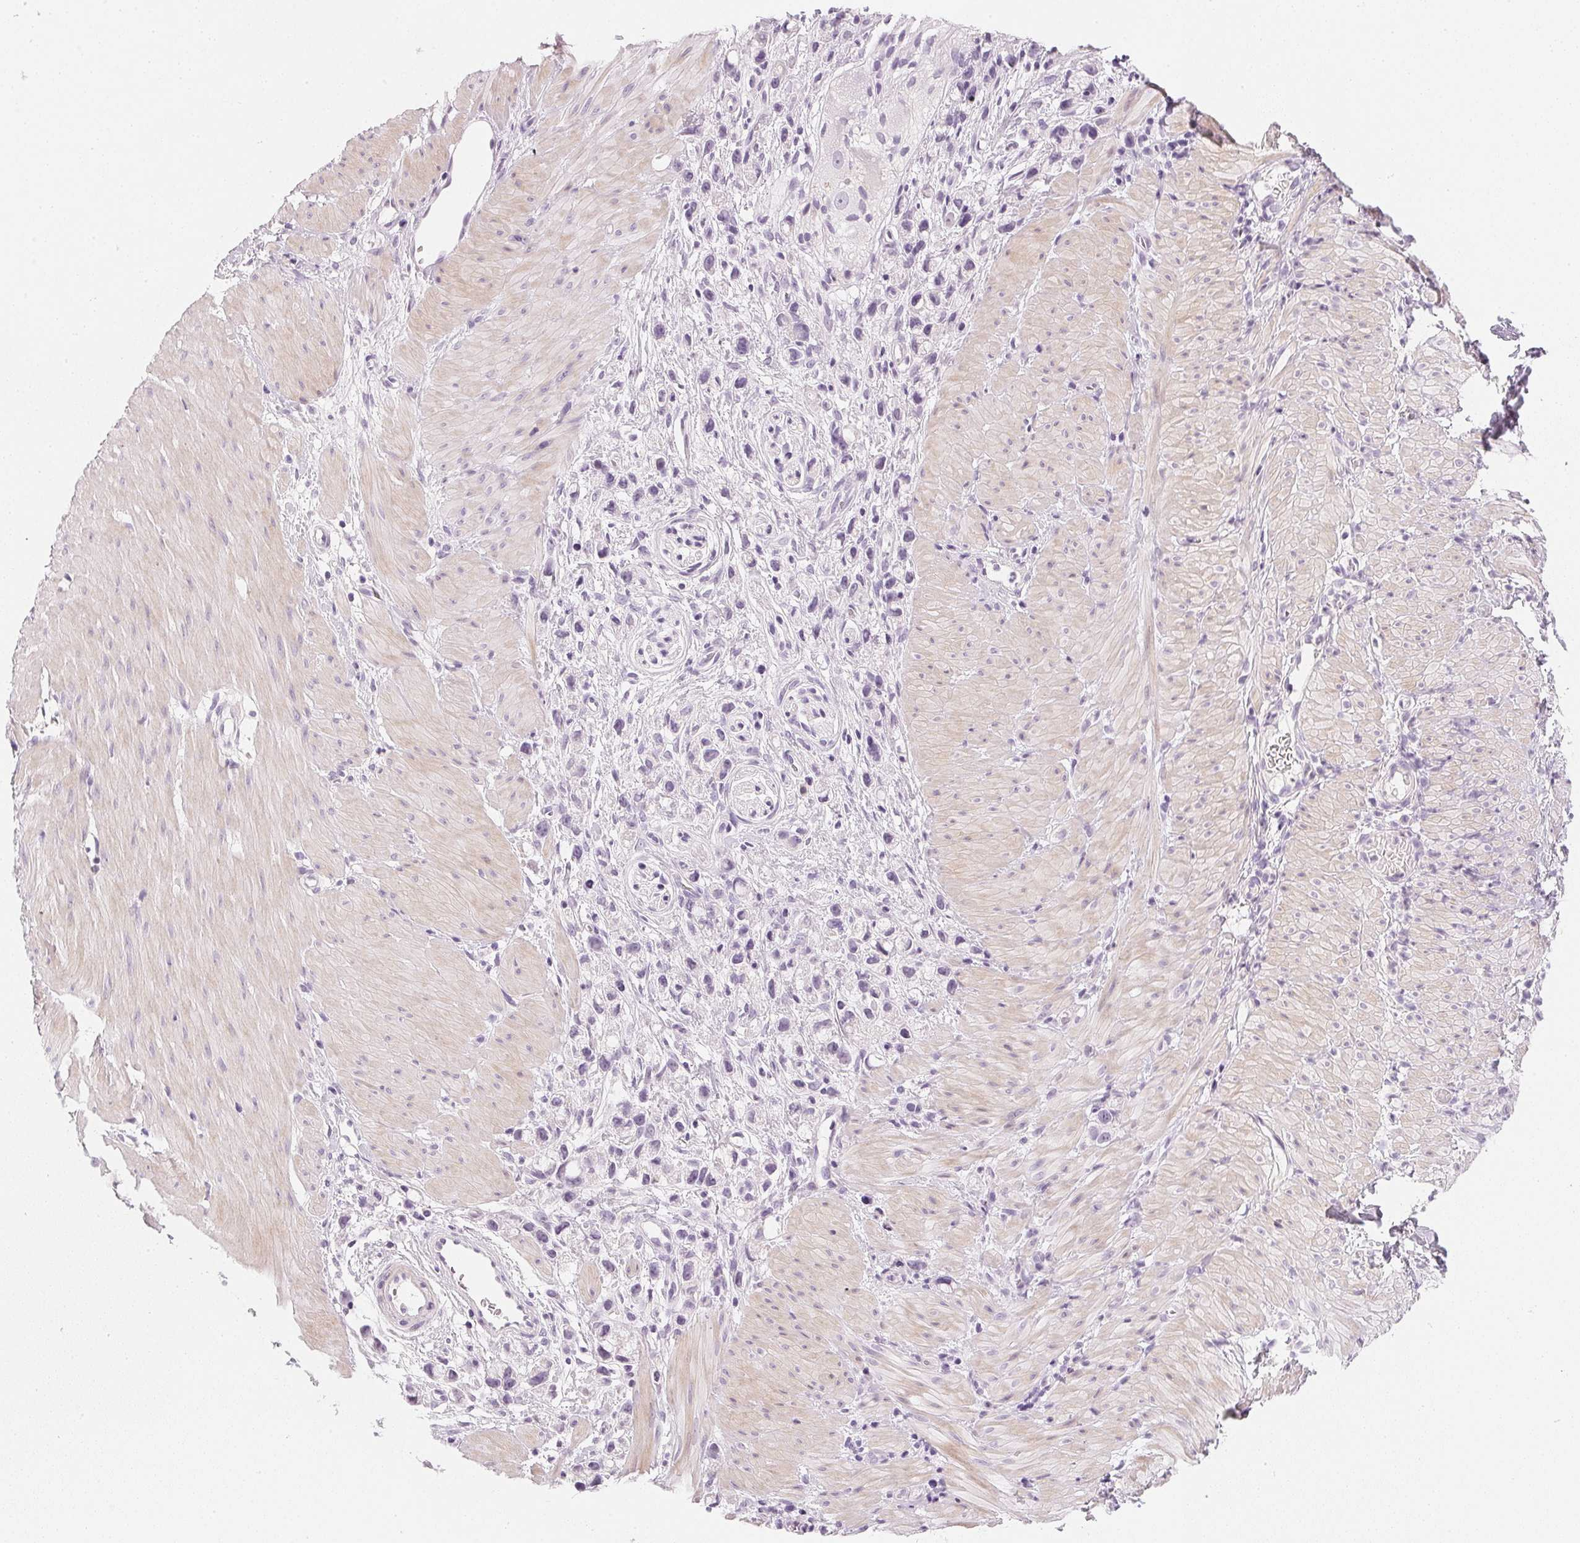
{"staining": {"intensity": "negative", "quantity": "none", "location": "none"}, "tissue": "stomach cancer", "cell_type": "Tumor cells", "image_type": "cancer", "snomed": [{"axis": "morphology", "description": "Adenocarcinoma, NOS"}, {"axis": "topography", "description": "Stomach"}], "caption": "Immunohistochemistry micrograph of neoplastic tissue: stomach cancer stained with DAB demonstrates no significant protein expression in tumor cells.", "gene": "CHST4", "patient": {"sex": "female", "age": 59}}